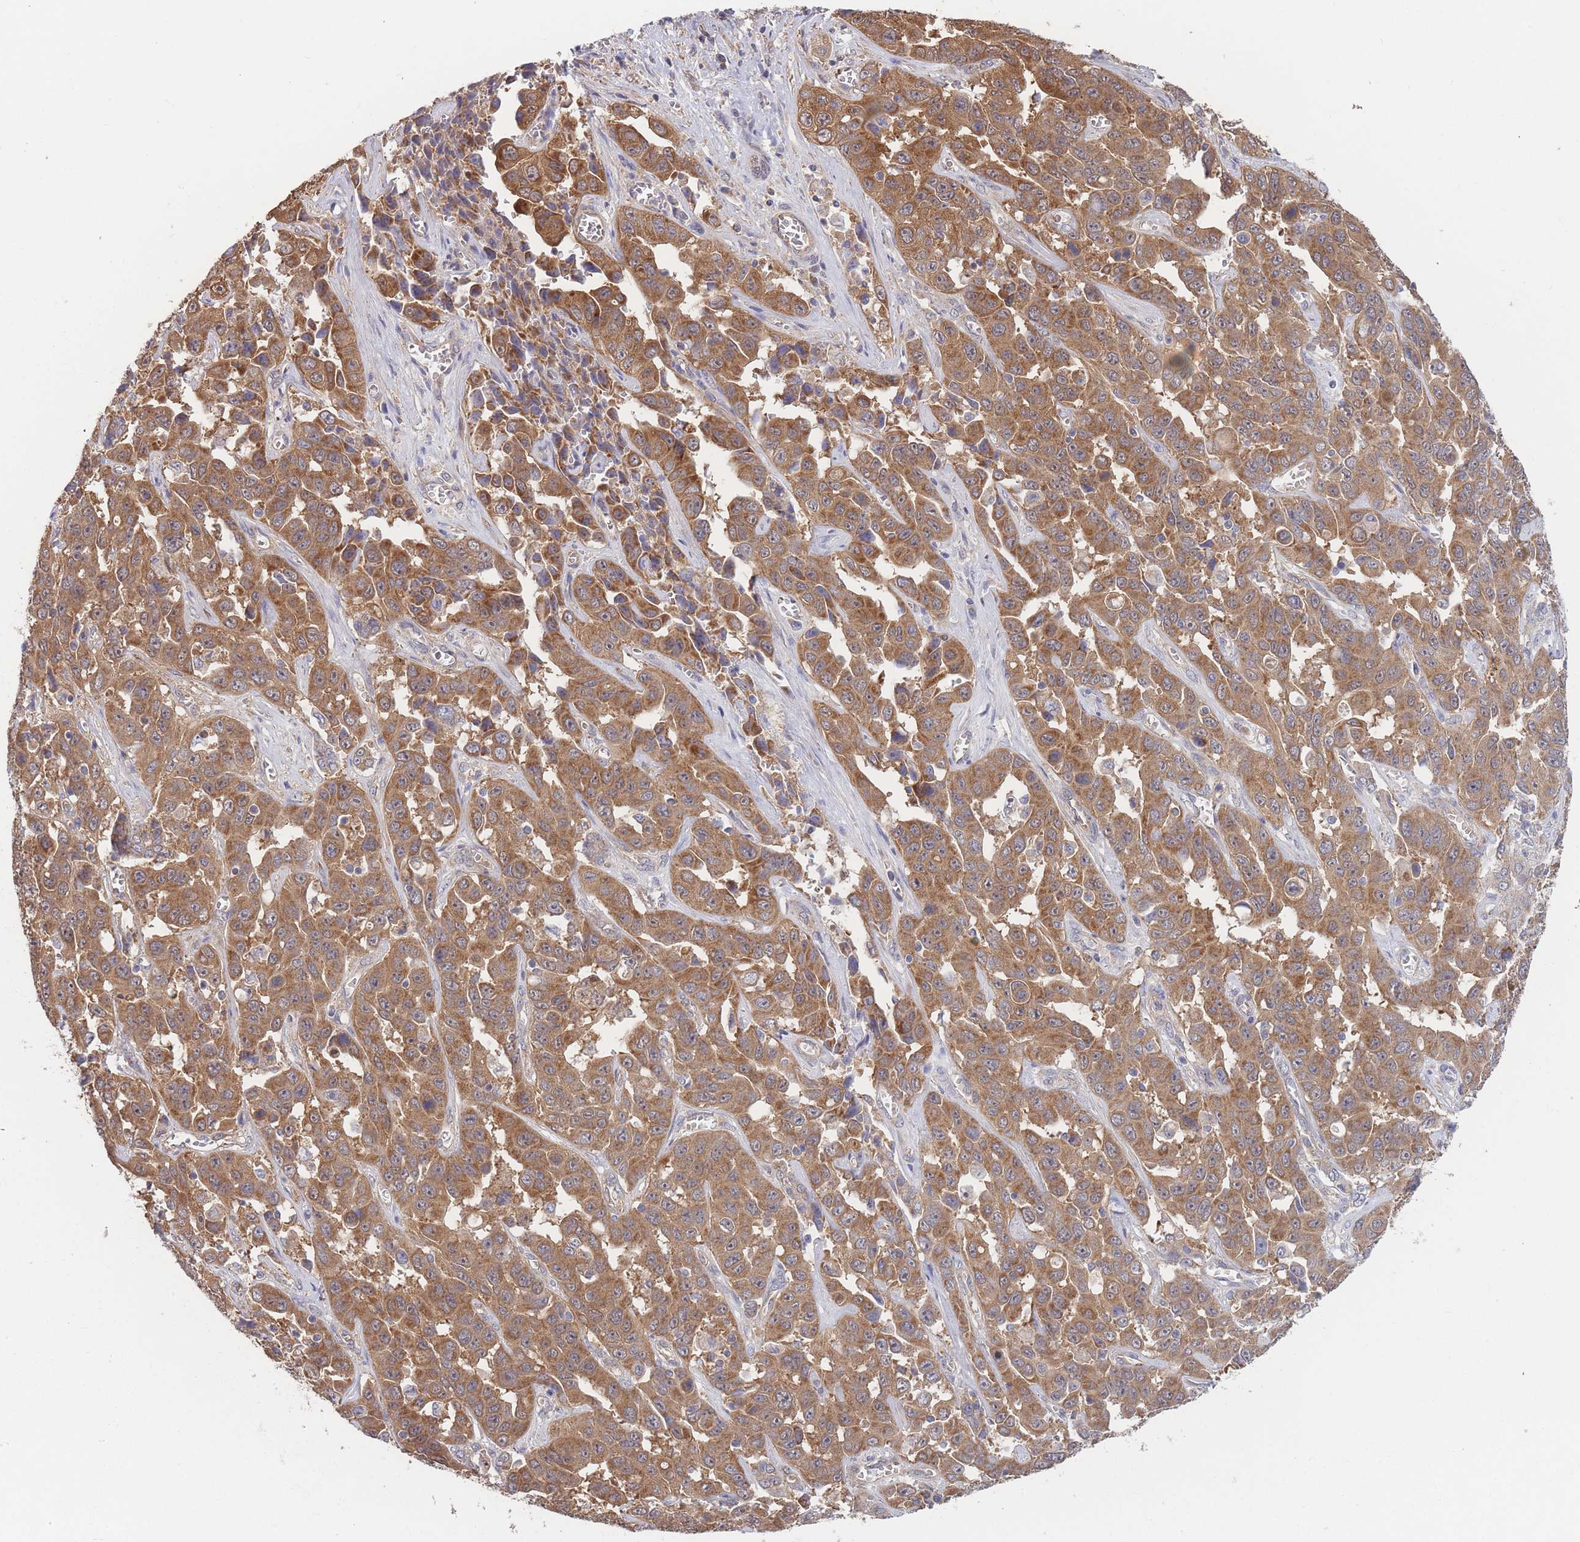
{"staining": {"intensity": "moderate", "quantity": ">75%", "location": "cytoplasmic/membranous"}, "tissue": "liver cancer", "cell_type": "Tumor cells", "image_type": "cancer", "snomed": [{"axis": "morphology", "description": "Cholangiocarcinoma"}, {"axis": "topography", "description": "Liver"}], "caption": "Human liver cancer stained with a protein marker reveals moderate staining in tumor cells.", "gene": "MRPS18B", "patient": {"sex": "female", "age": 52}}